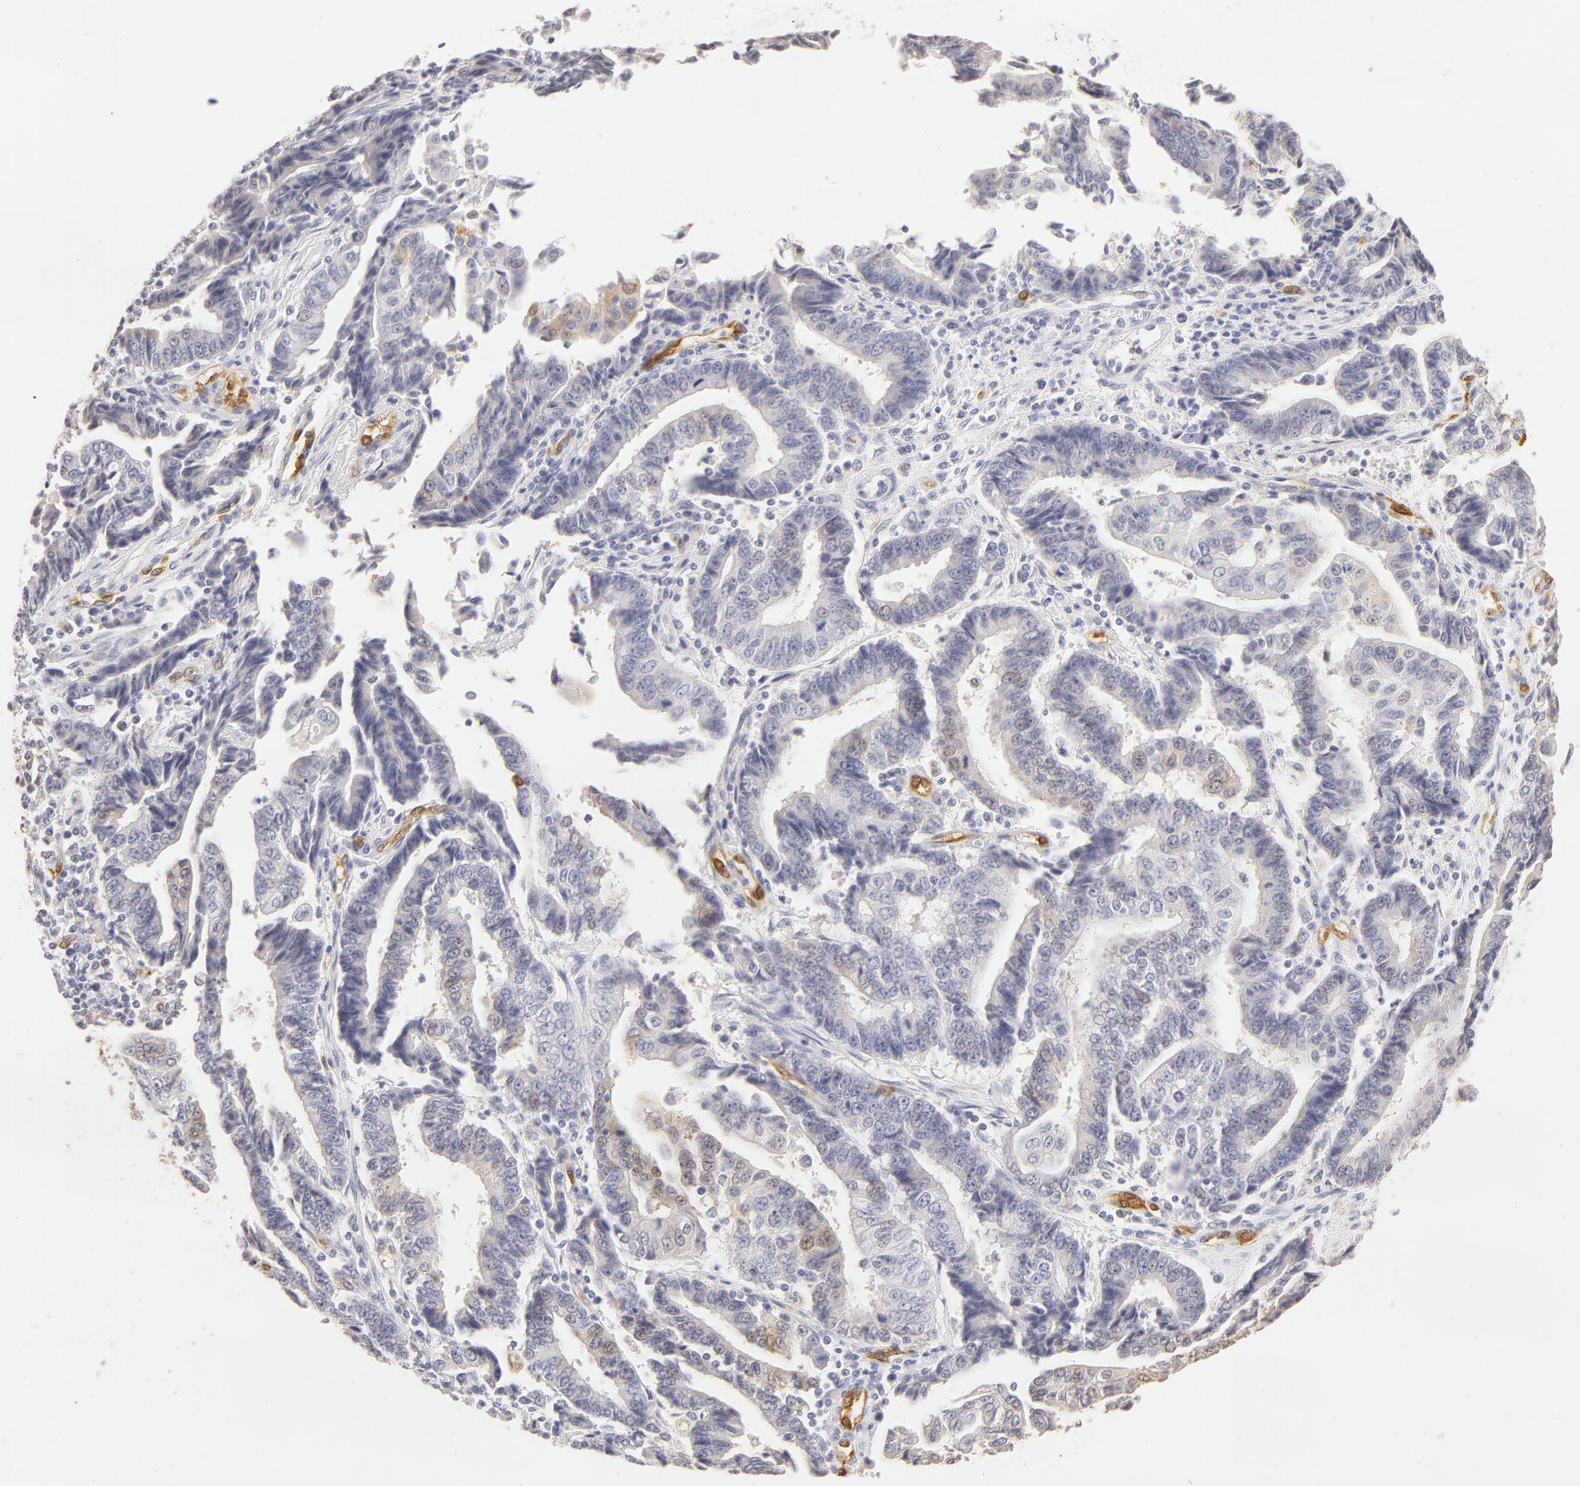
{"staining": {"intensity": "negative", "quantity": "none", "location": "none"}, "tissue": "endometrial cancer", "cell_type": "Tumor cells", "image_type": "cancer", "snomed": [{"axis": "morphology", "description": "Adenocarcinoma, NOS"}, {"axis": "topography", "description": "Endometrium"}], "caption": "Tumor cells show no significant expression in endometrial adenocarcinoma.", "gene": "CA2", "patient": {"sex": "female", "age": 75}}